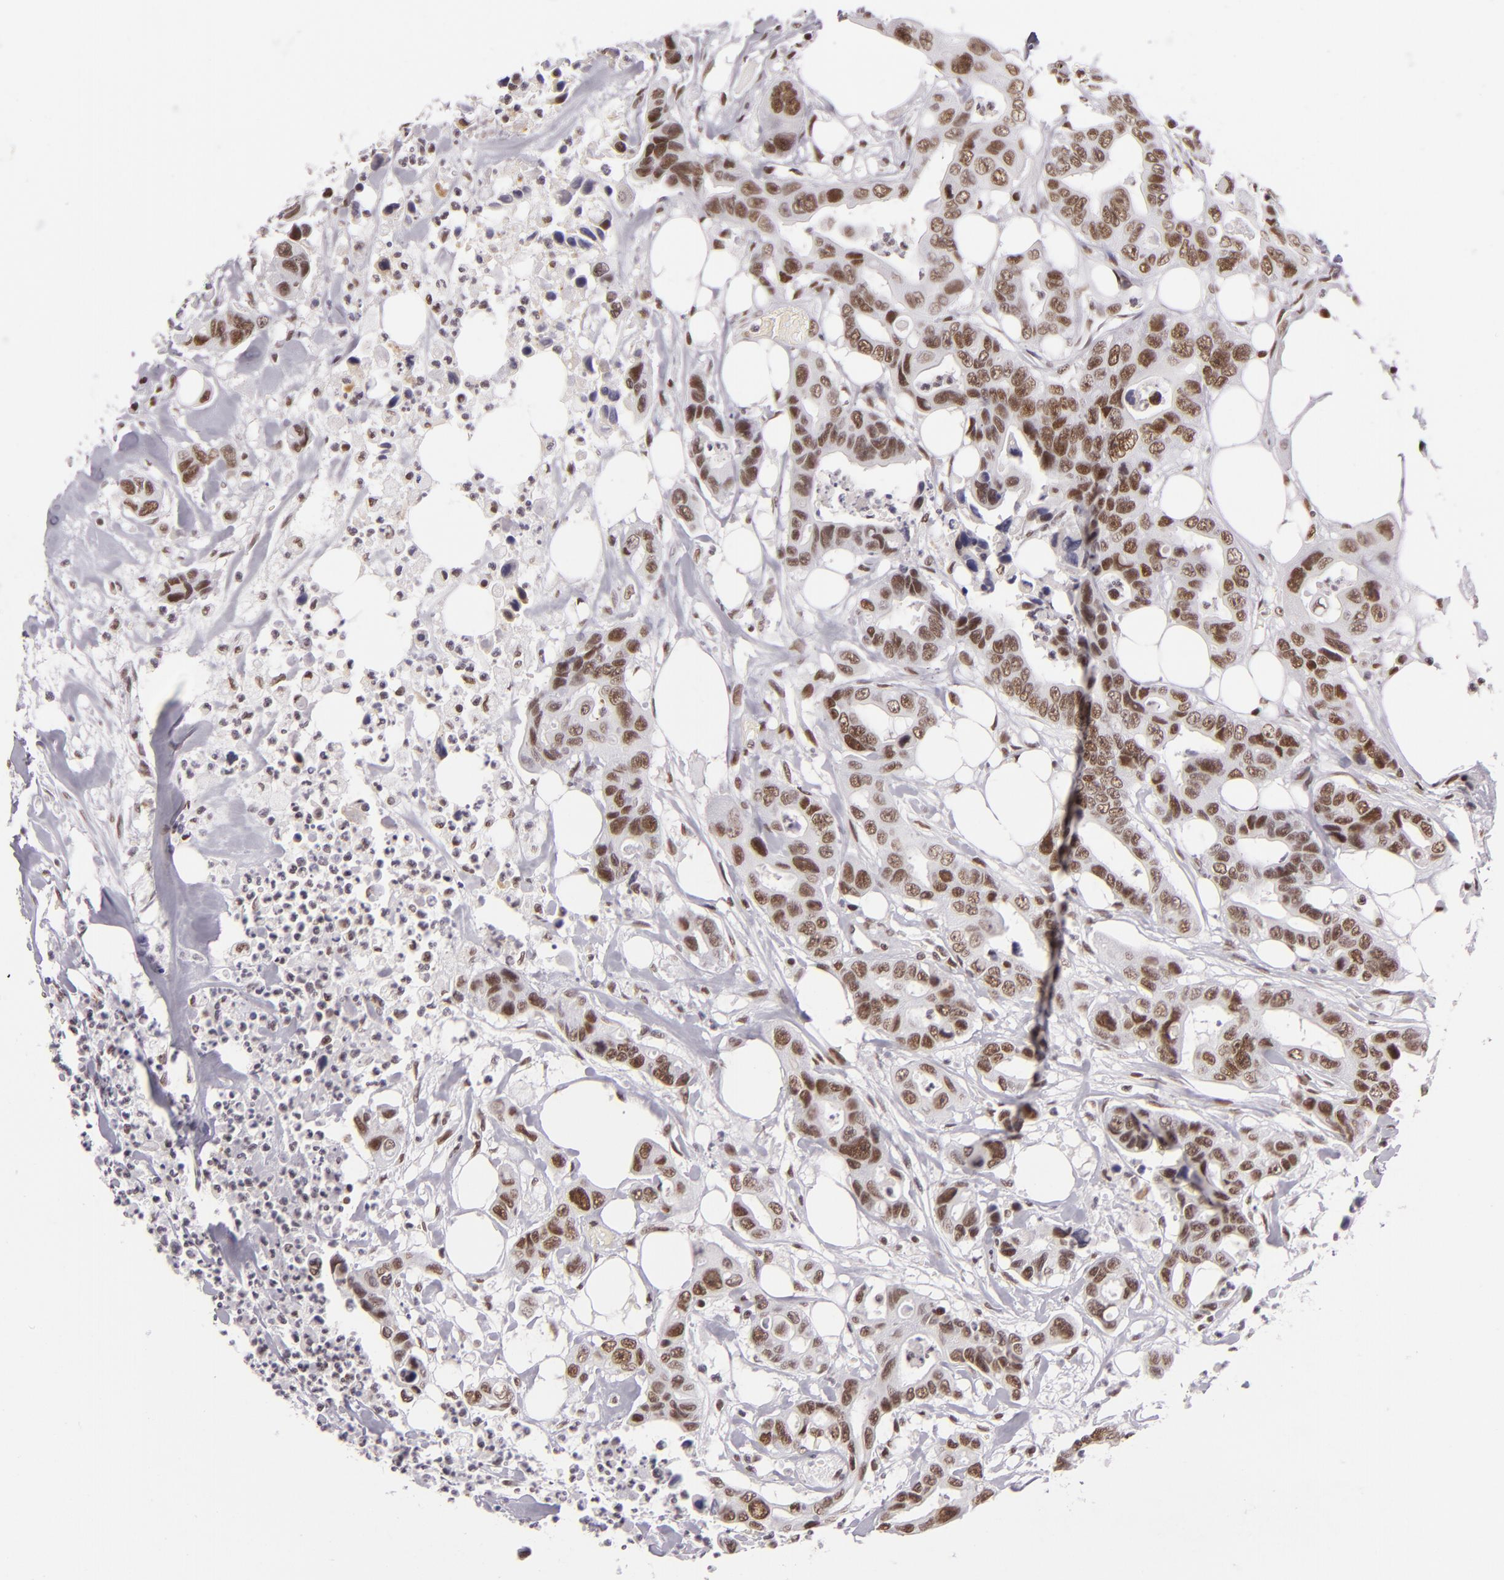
{"staining": {"intensity": "moderate", "quantity": ">75%", "location": "nuclear"}, "tissue": "colorectal cancer", "cell_type": "Tumor cells", "image_type": "cancer", "snomed": [{"axis": "morphology", "description": "Adenocarcinoma, NOS"}, {"axis": "topography", "description": "Colon"}], "caption": "Colorectal cancer (adenocarcinoma) stained with DAB (3,3'-diaminobenzidine) immunohistochemistry (IHC) shows medium levels of moderate nuclear expression in about >75% of tumor cells.", "gene": "BRD8", "patient": {"sex": "female", "age": 70}}